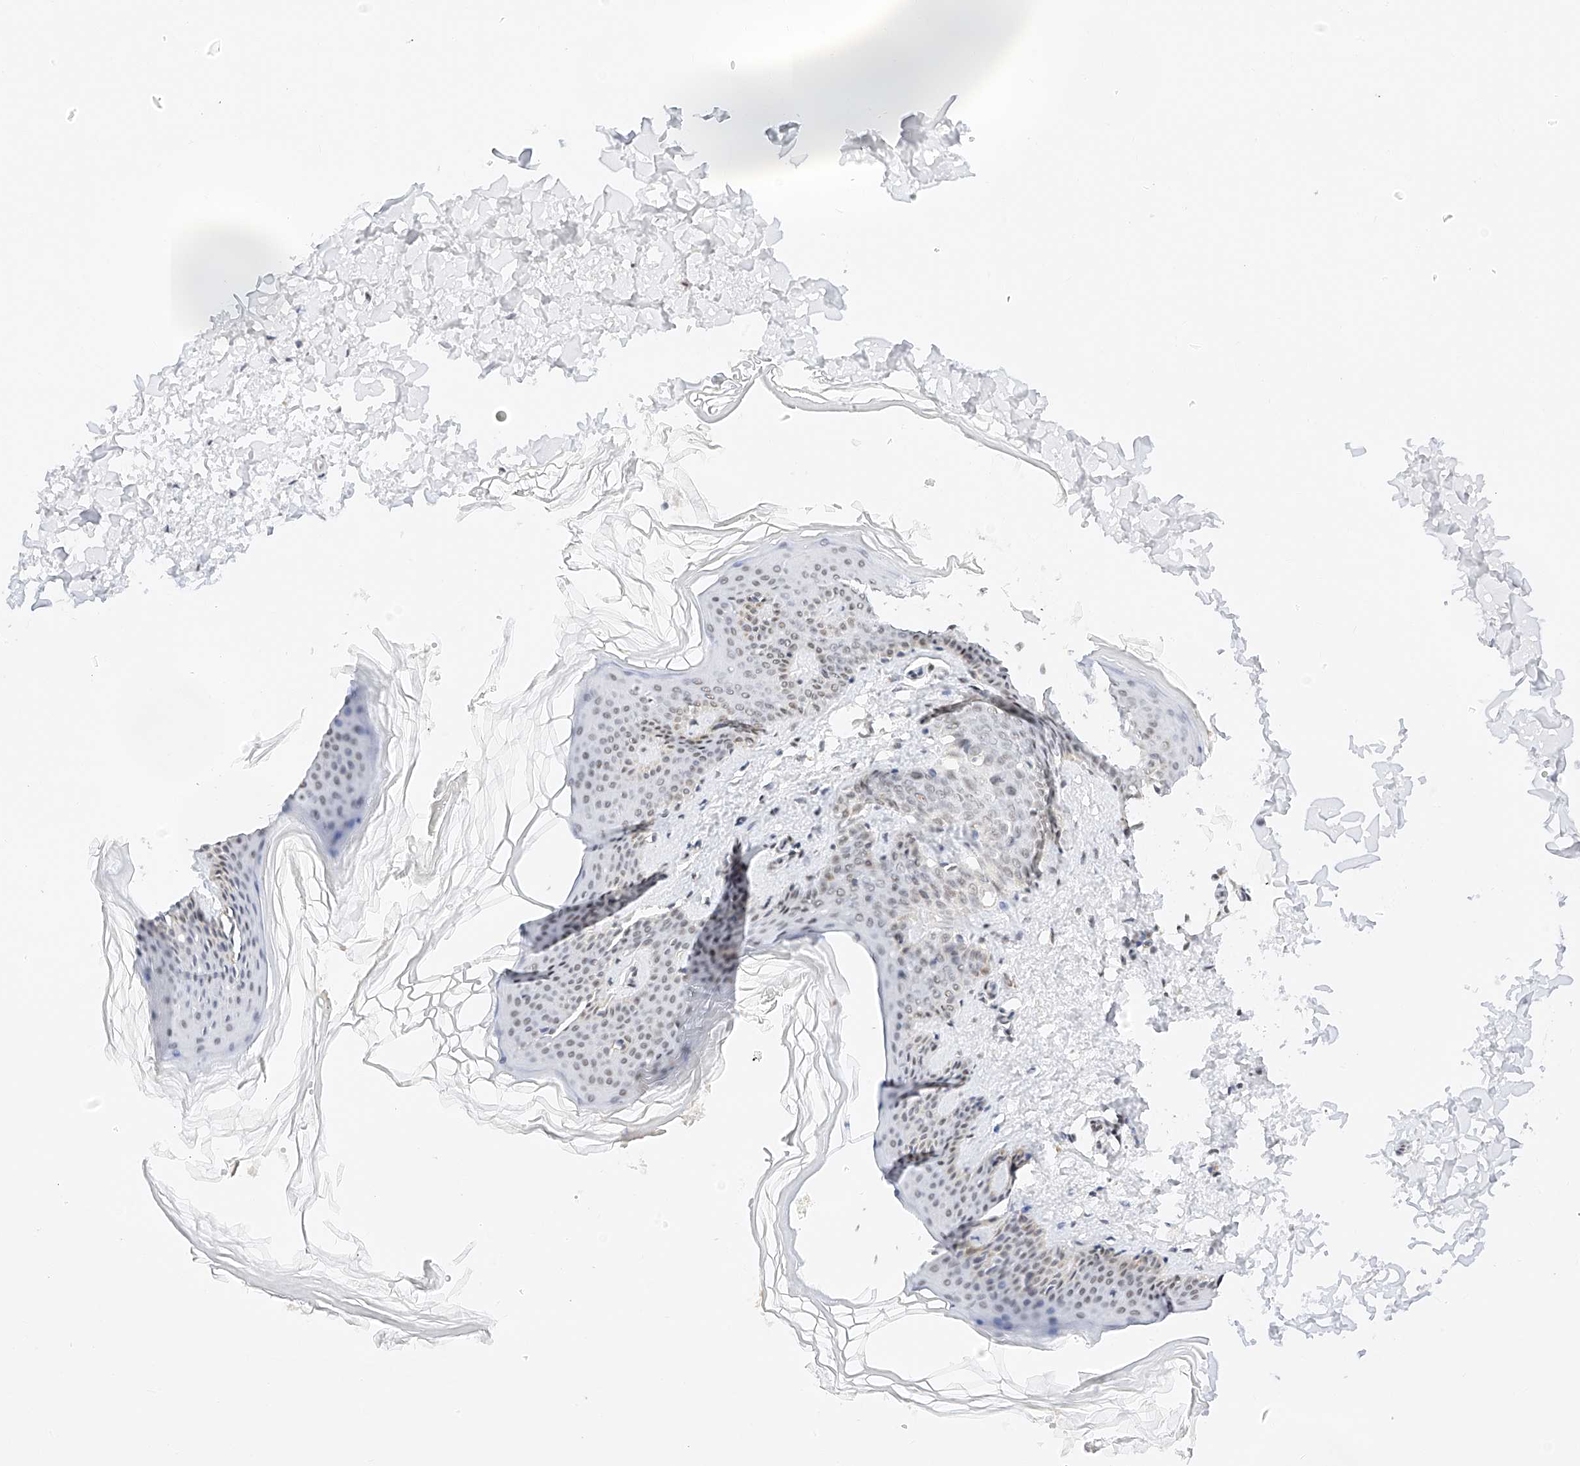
{"staining": {"intensity": "negative", "quantity": "none", "location": "none"}, "tissue": "skin", "cell_type": "Fibroblasts", "image_type": "normal", "snomed": [{"axis": "morphology", "description": "Normal tissue, NOS"}, {"axis": "topography", "description": "Skin"}], "caption": "Immunohistochemistry (IHC) of unremarkable human skin exhibits no expression in fibroblasts.", "gene": "NRF1", "patient": {"sex": "female", "age": 27}}